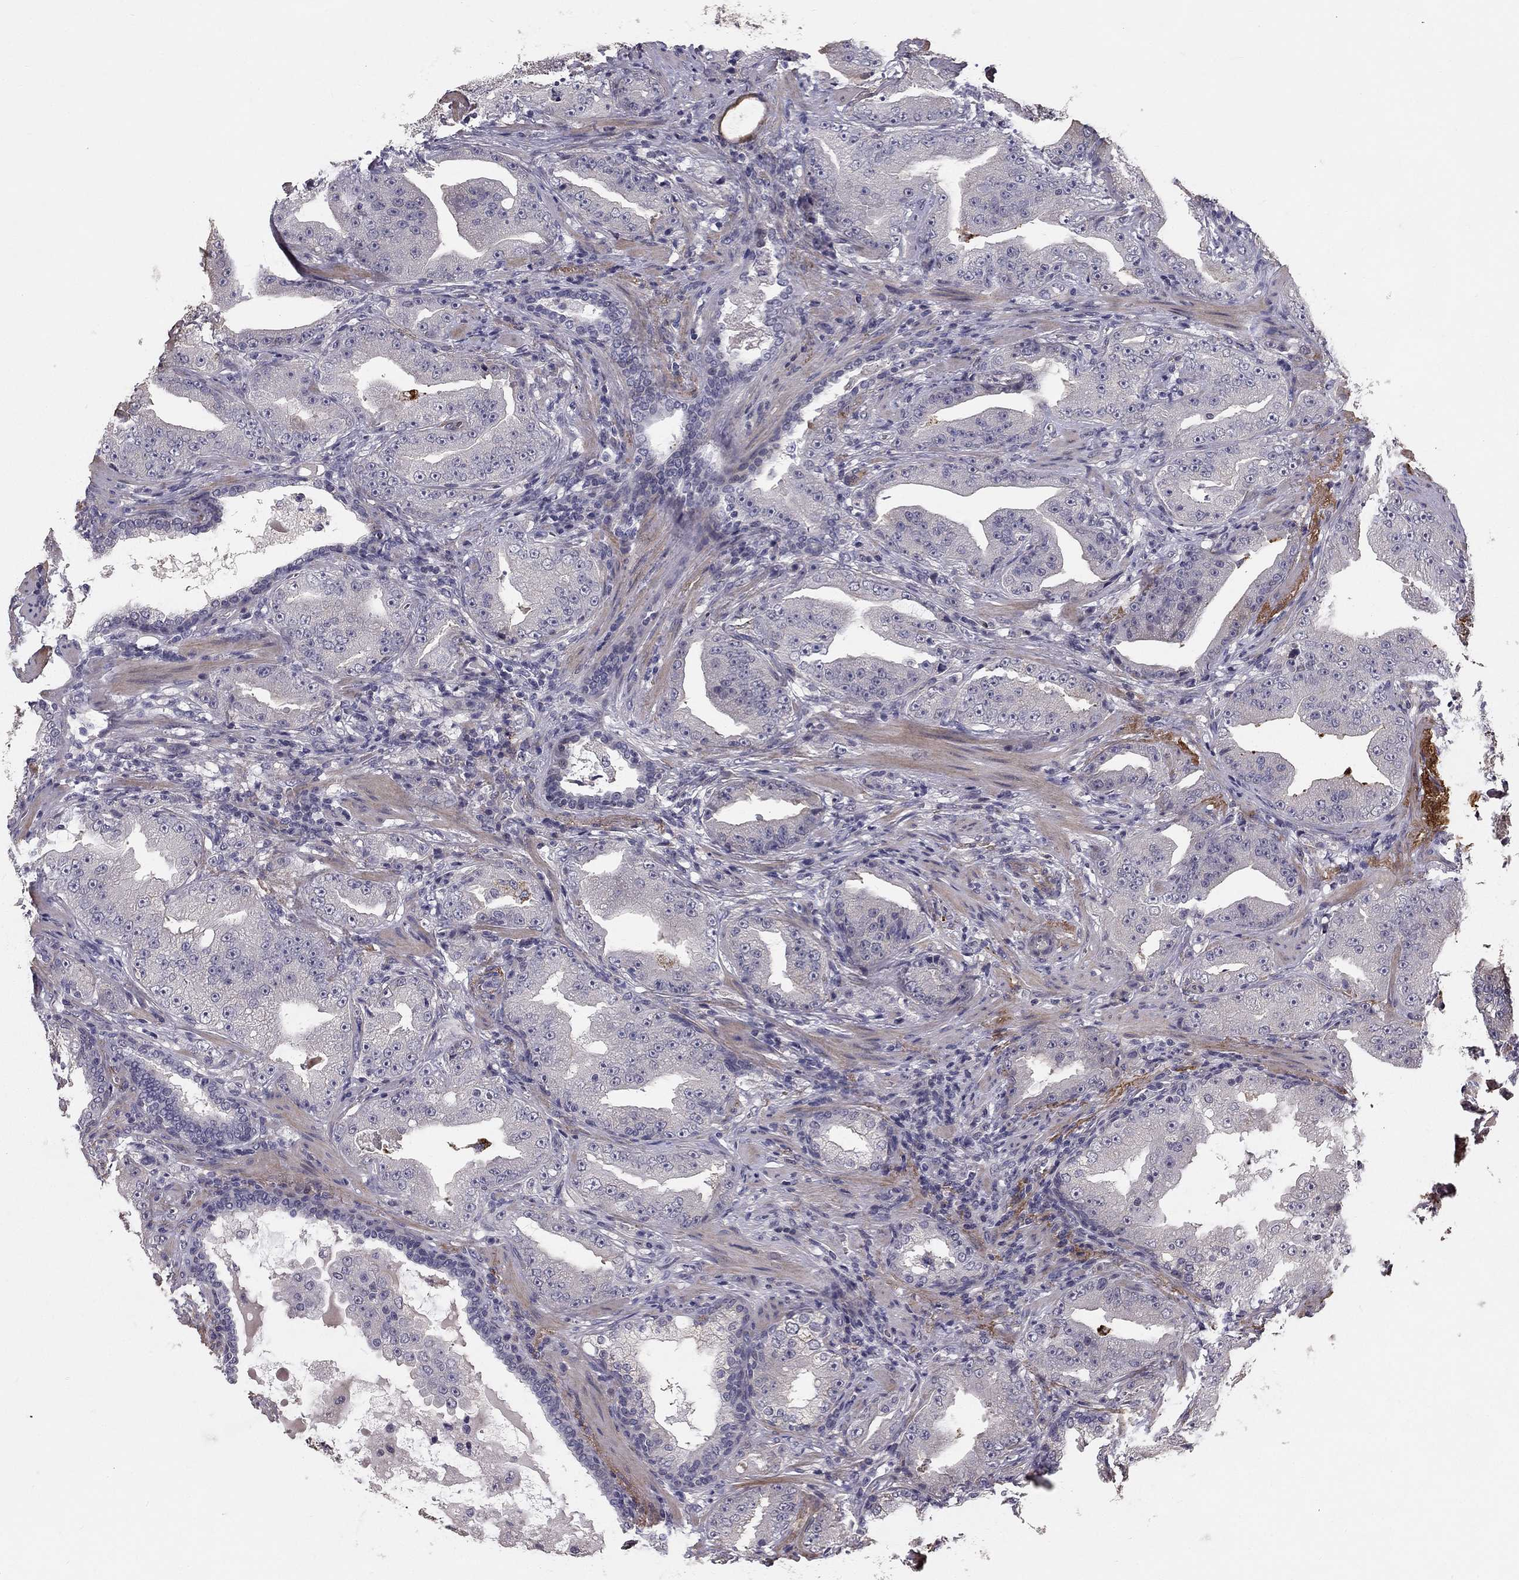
{"staining": {"intensity": "negative", "quantity": "none", "location": "none"}, "tissue": "prostate cancer", "cell_type": "Tumor cells", "image_type": "cancer", "snomed": [{"axis": "morphology", "description": "Adenocarcinoma, Low grade"}, {"axis": "topography", "description": "Prostate"}], "caption": "IHC of human prostate cancer (adenocarcinoma (low-grade)) exhibits no expression in tumor cells. (Immunohistochemistry, brightfield microscopy, high magnification).", "gene": "GJB4", "patient": {"sex": "male", "age": 62}}